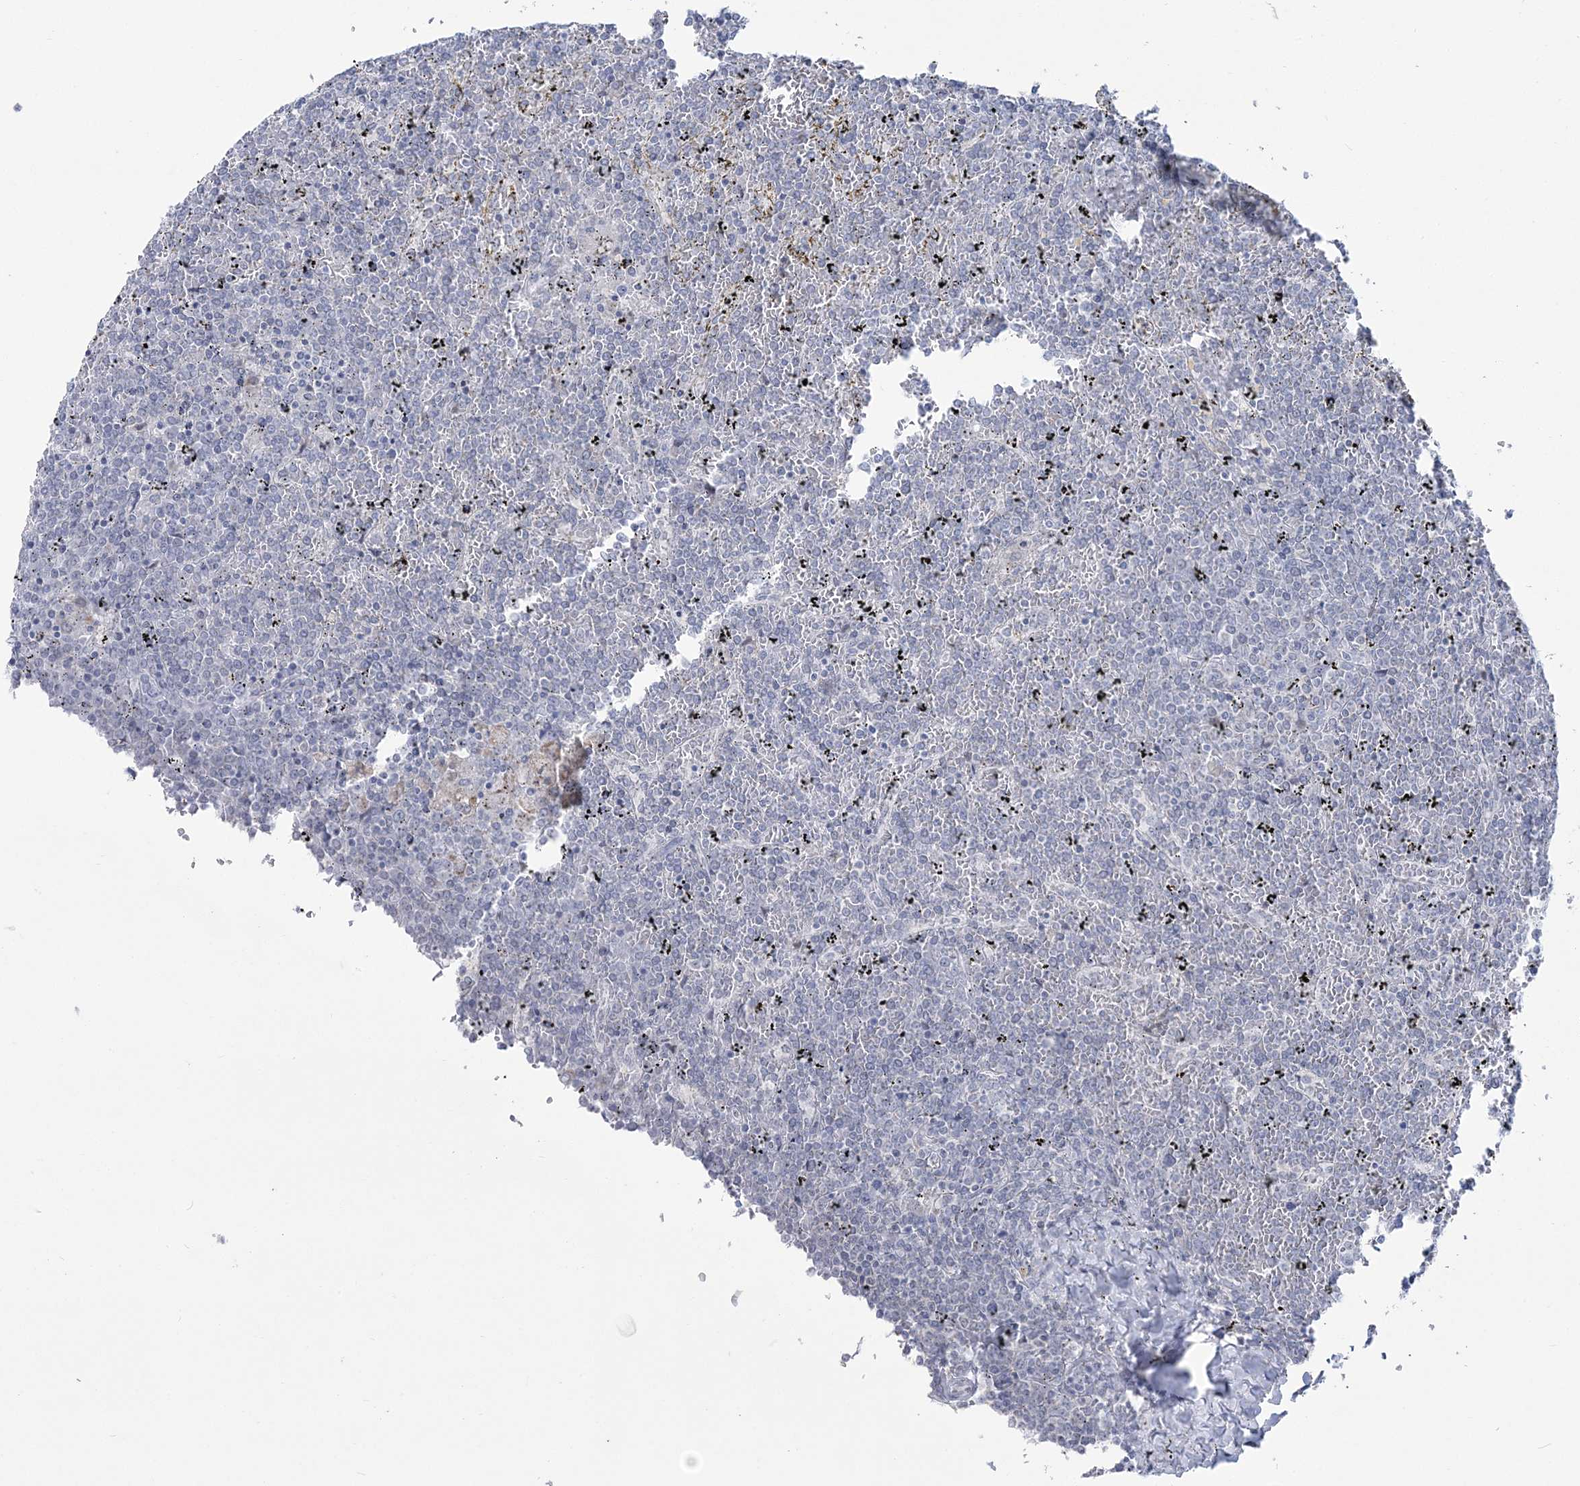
{"staining": {"intensity": "negative", "quantity": "none", "location": "none"}, "tissue": "lymphoma", "cell_type": "Tumor cells", "image_type": "cancer", "snomed": [{"axis": "morphology", "description": "Malignant lymphoma, non-Hodgkin's type, Low grade"}, {"axis": "topography", "description": "Spleen"}], "caption": "The IHC micrograph has no significant staining in tumor cells of low-grade malignant lymphoma, non-Hodgkin's type tissue.", "gene": "ZNF843", "patient": {"sex": "female", "age": 19}}